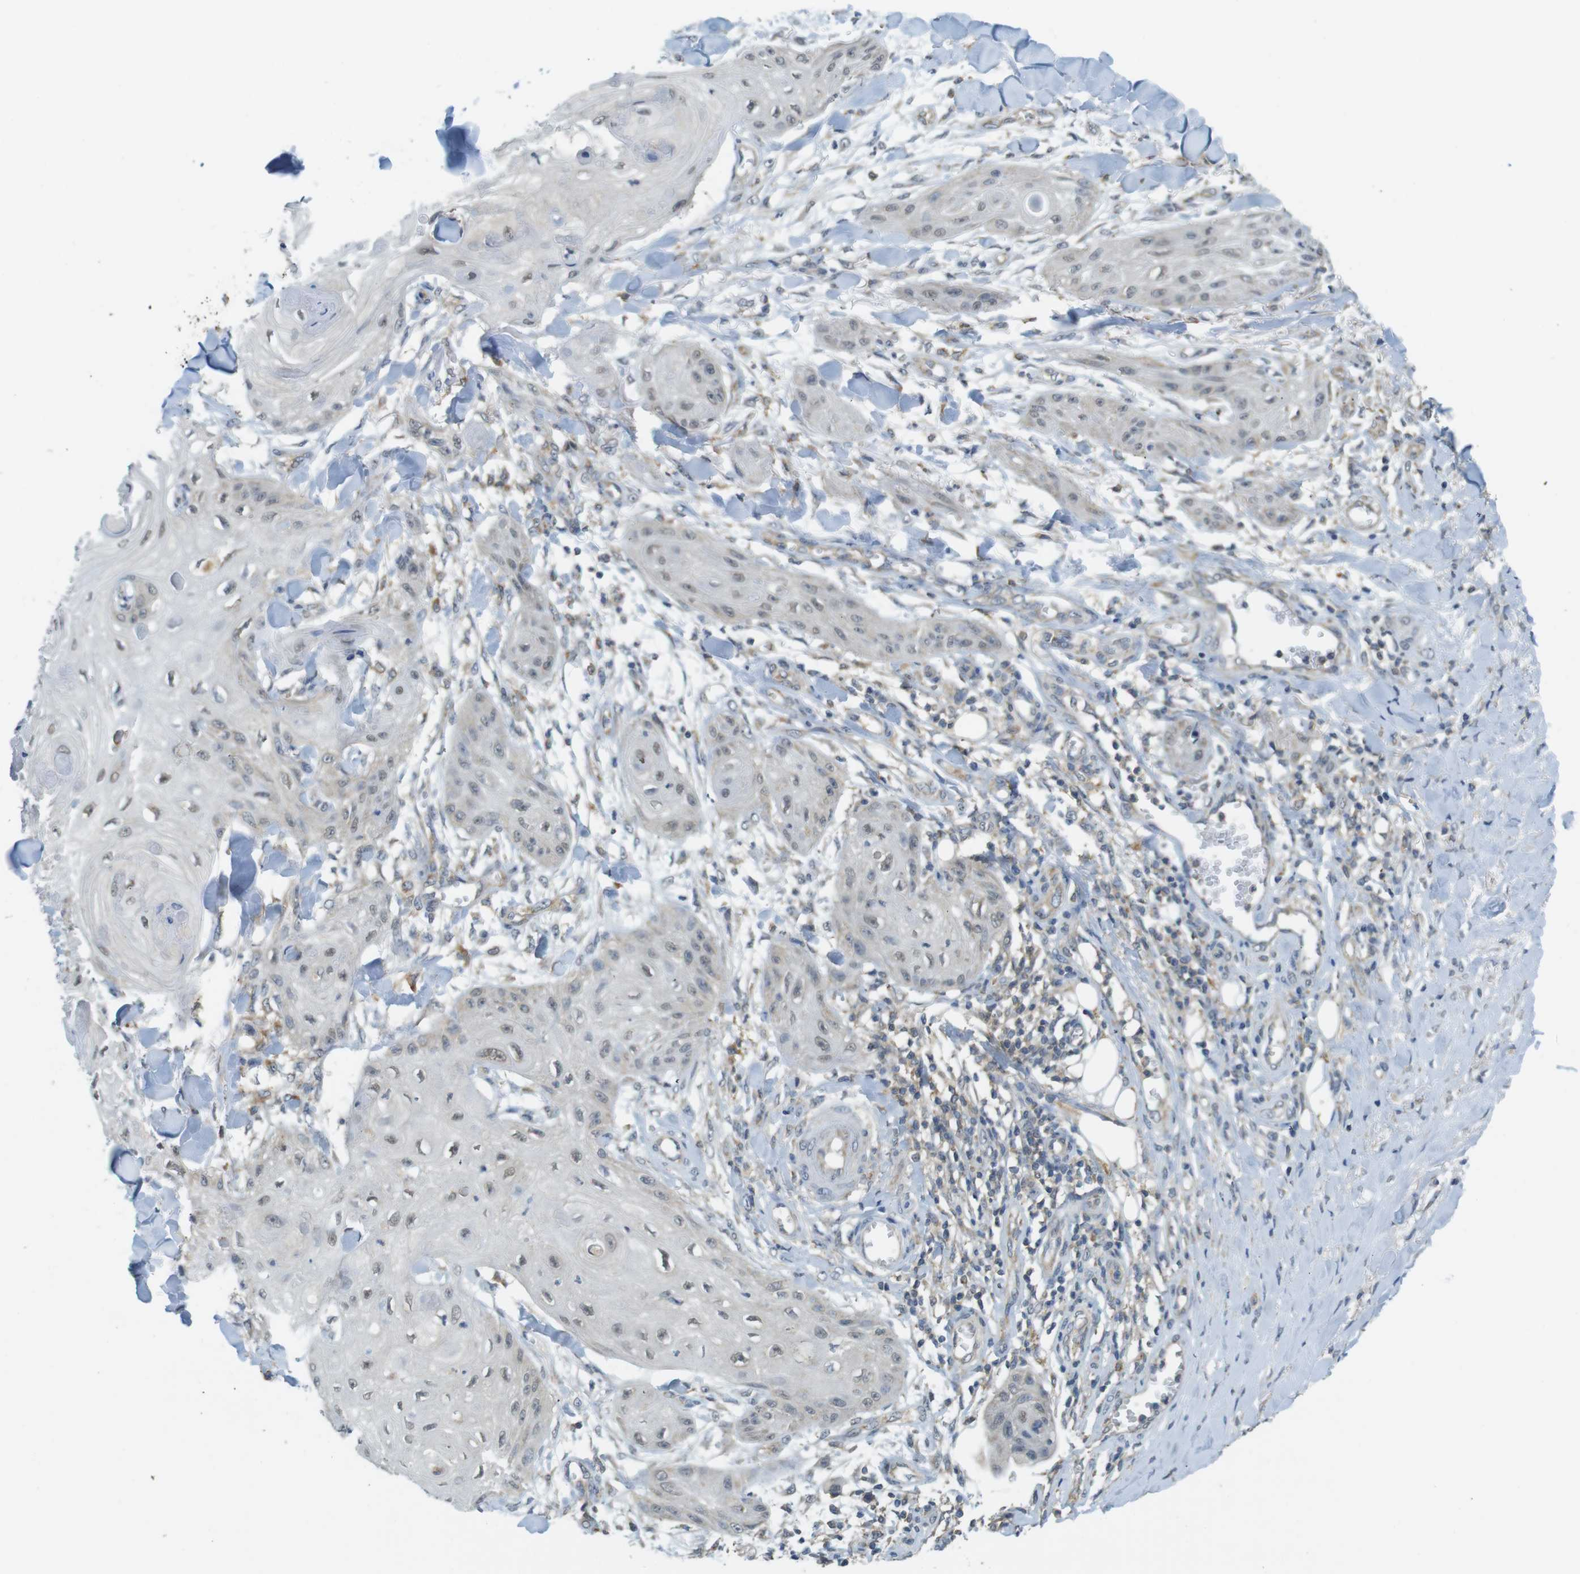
{"staining": {"intensity": "negative", "quantity": "none", "location": "none"}, "tissue": "skin cancer", "cell_type": "Tumor cells", "image_type": "cancer", "snomed": [{"axis": "morphology", "description": "Squamous cell carcinoma, NOS"}, {"axis": "topography", "description": "Skin"}], "caption": "IHC micrograph of human skin squamous cell carcinoma stained for a protein (brown), which displays no expression in tumor cells.", "gene": "BRI3BP", "patient": {"sex": "male", "age": 74}}